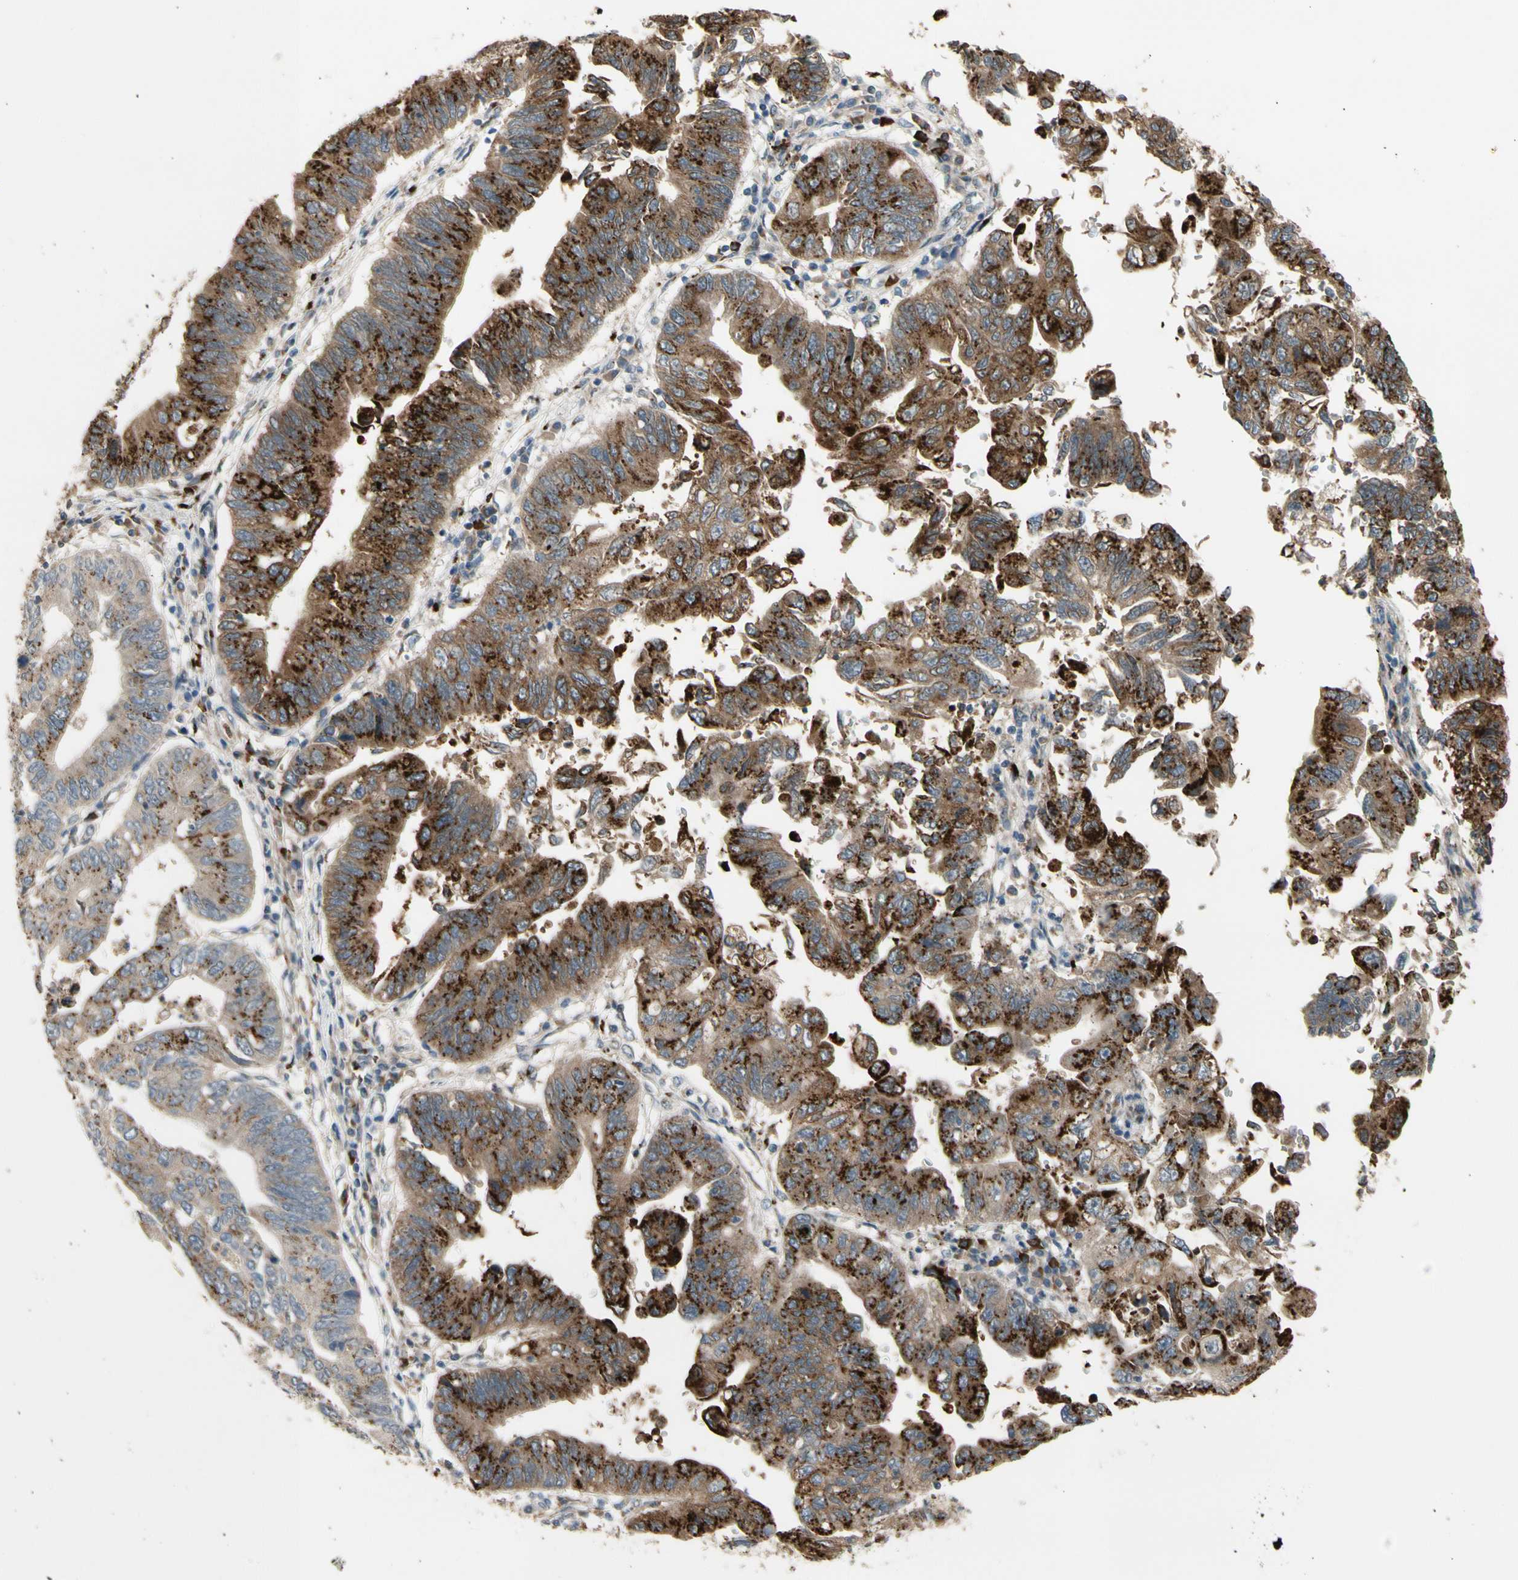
{"staining": {"intensity": "strong", "quantity": ">75%", "location": "cytoplasmic/membranous"}, "tissue": "stomach cancer", "cell_type": "Tumor cells", "image_type": "cancer", "snomed": [{"axis": "morphology", "description": "Adenocarcinoma, NOS"}, {"axis": "topography", "description": "Stomach"}], "caption": "This histopathology image exhibits immunohistochemistry staining of stomach cancer (adenocarcinoma), with high strong cytoplasmic/membranous expression in approximately >75% of tumor cells.", "gene": "GALNT5", "patient": {"sex": "male", "age": 59}}